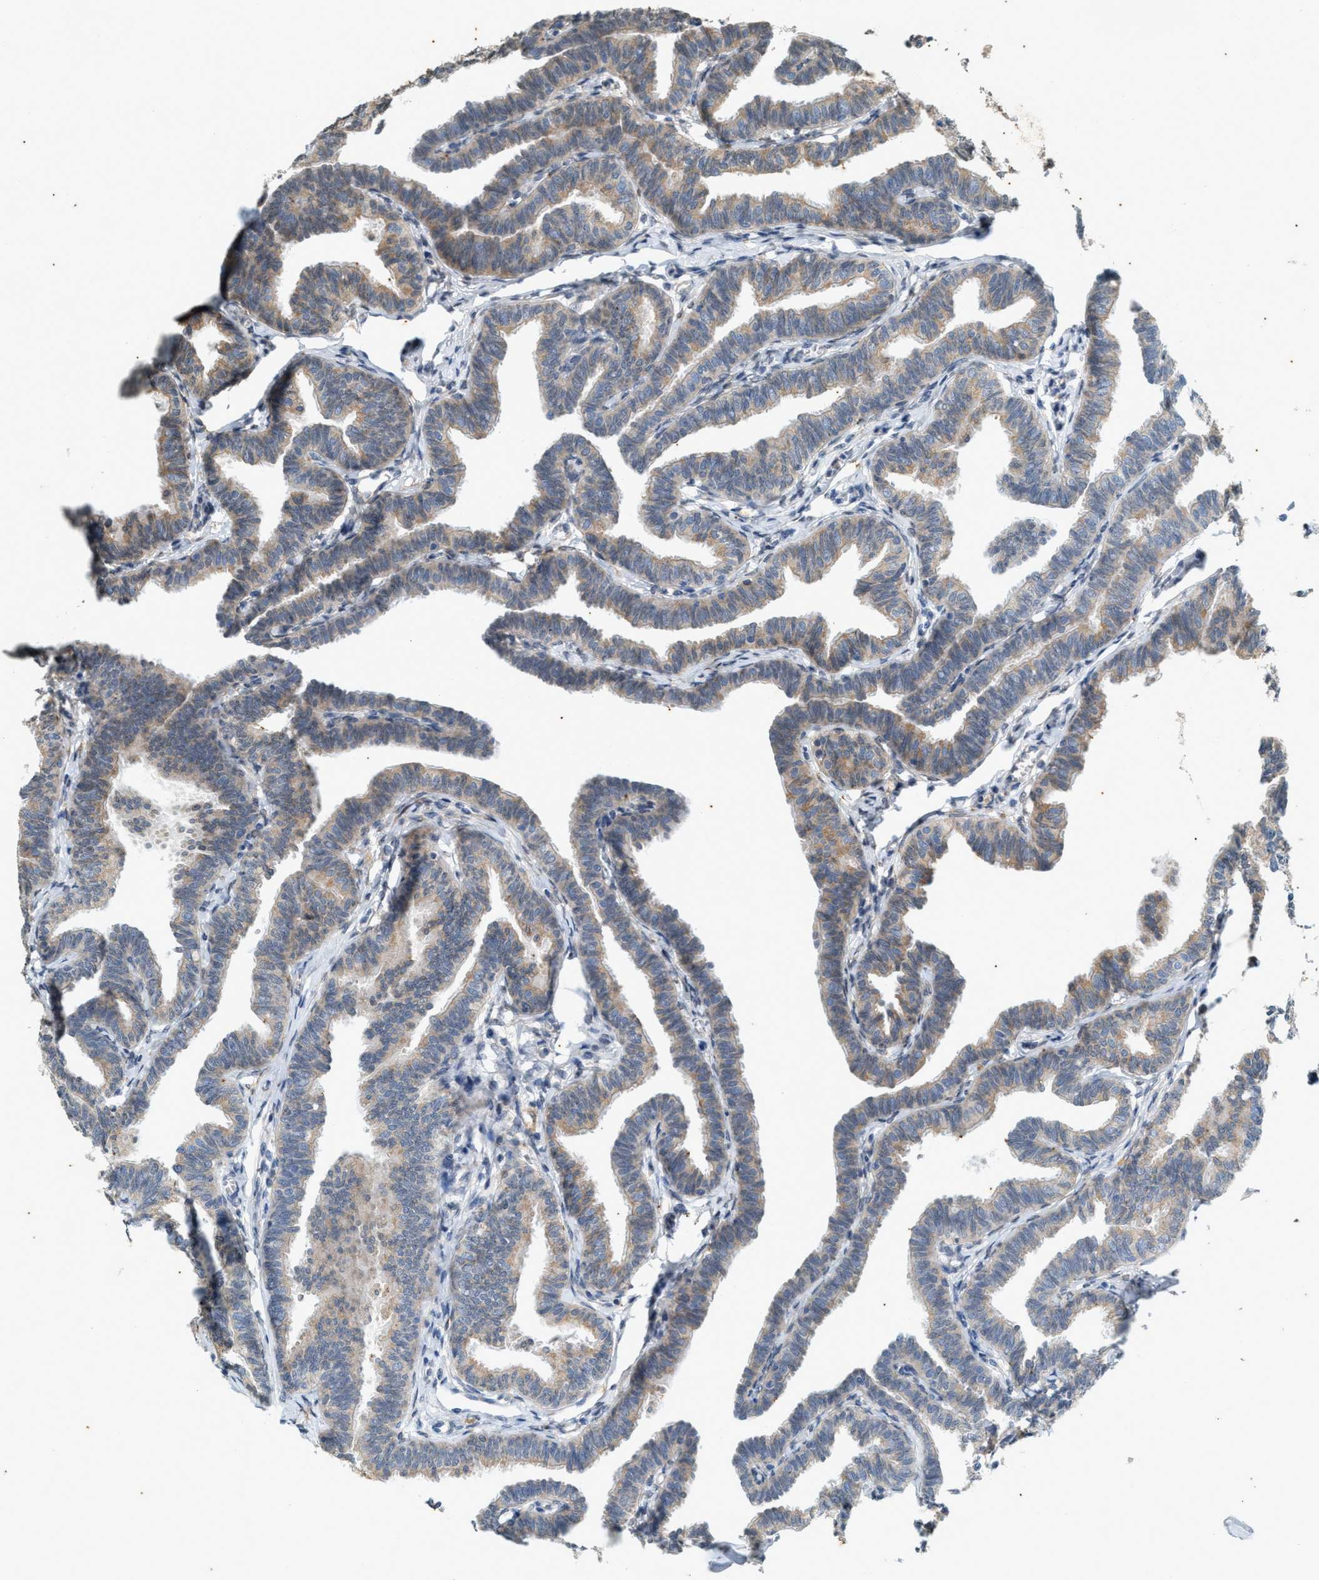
{"staining": {"intensity": "weak", "quantity": ">75%", "location": "cytoplasmic/membranous"}, "tissue": "fallopian tube", "cell_type": "Glandular cells", "image_type": "normal", "snomed": [{"axis": "morphology", "description": "Normal tissue, NOS"}, {"axis": "topography", "description": "Fallopian tube"}, {"axis": "topography", "description": "Ovary"}], "caption": "Protein staining by immunohistochemistry reveals weak cytoplasmic/membranous expression in approximately >75% of glandular cells in benign fallopian tube.", "gene": "CHPF2", "patient": {"sex": "female", "age": 23}}